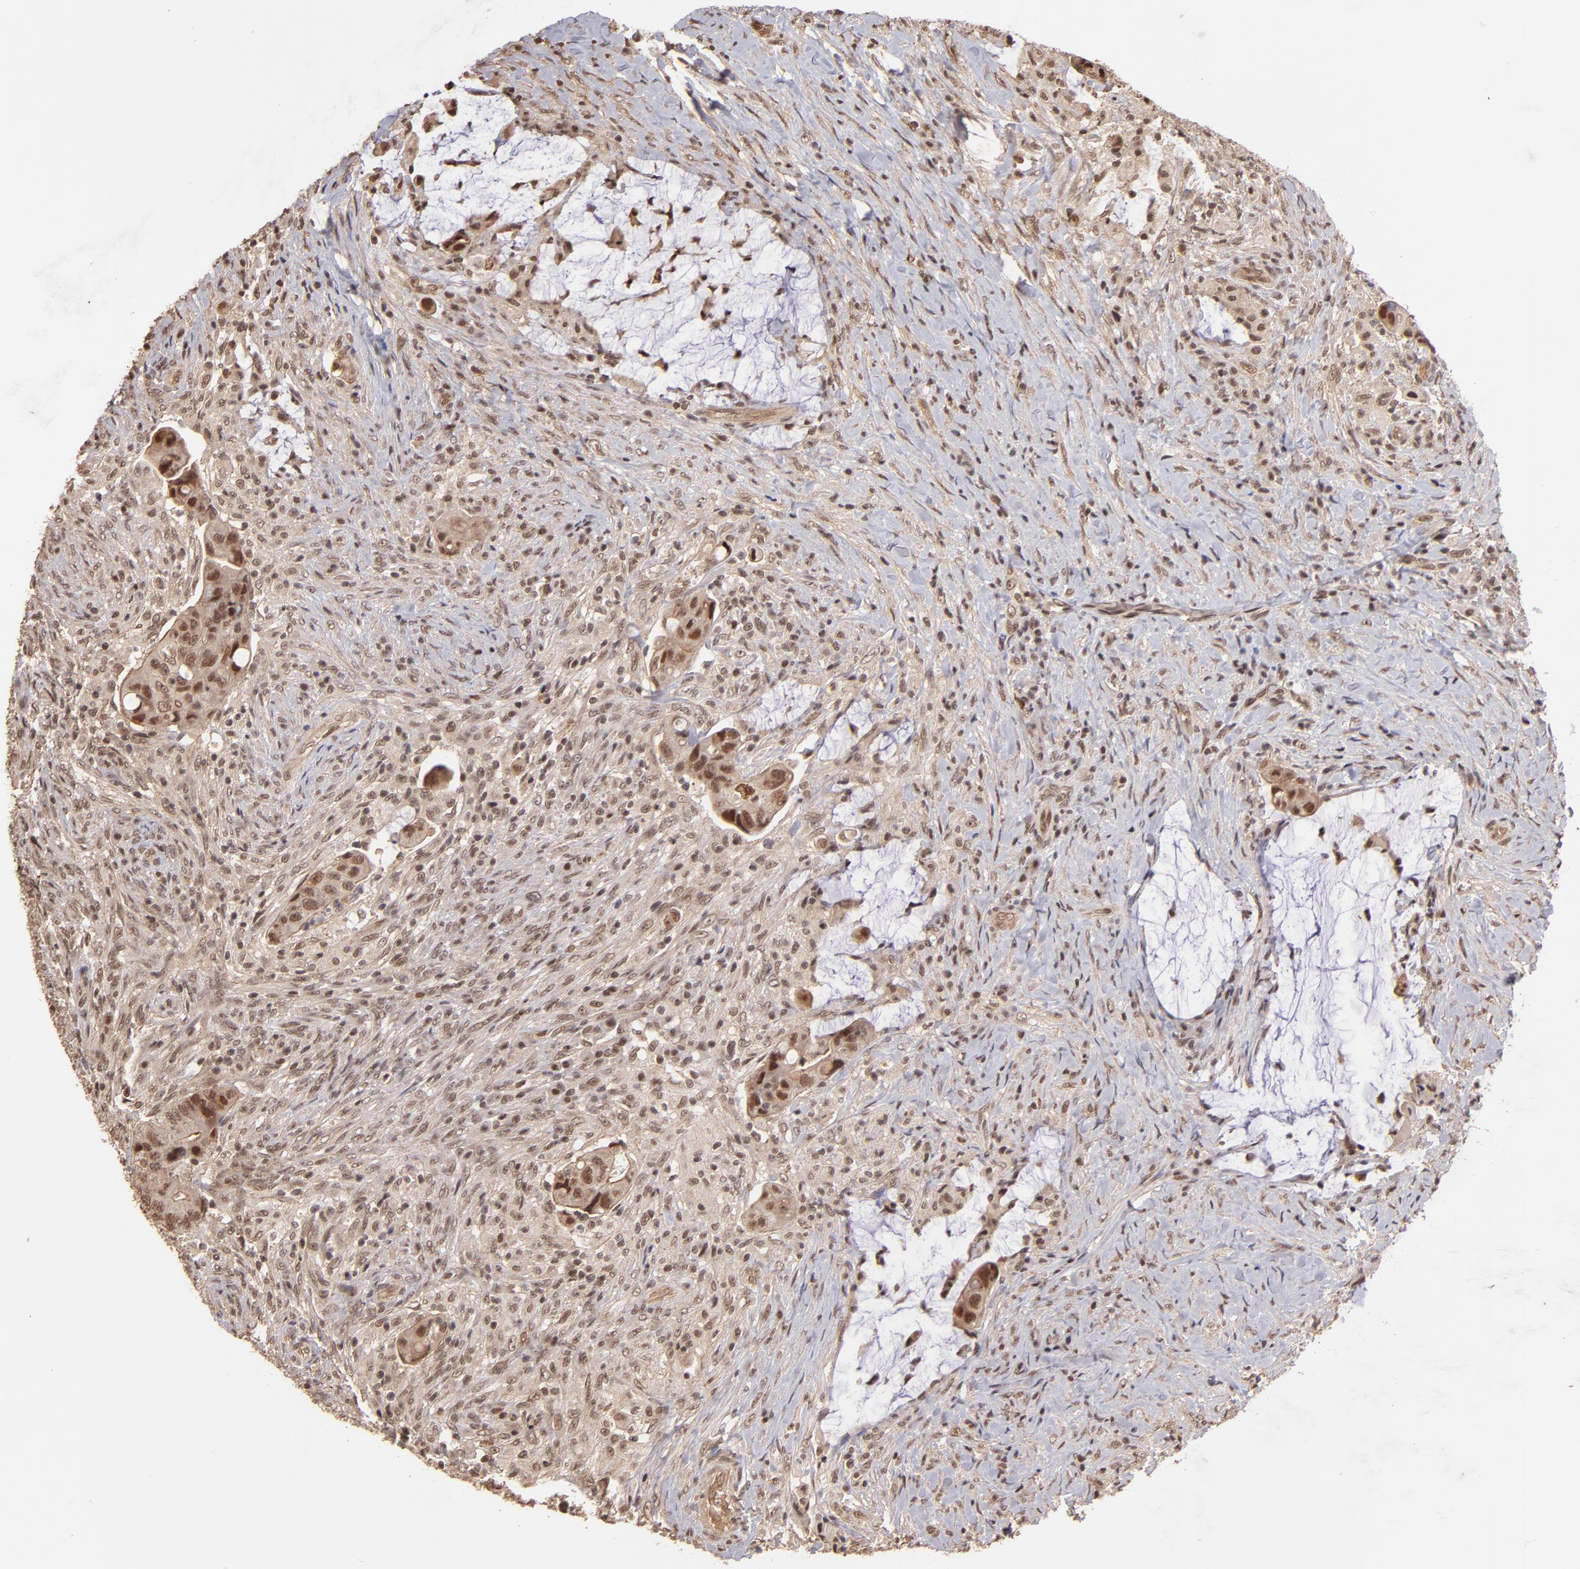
{"staining": {"intensity": "moderate", "quantity": ">75%", "location": "cytoplasmic/membranous,nuclear"}, "tissue": "colorectal cancer", "cell_type": "Tumor cells", "image_type": "cancer", "snomed": [{"axis": "morphology", "description": "Adenocarcinoma, NOS"}, {"axis": "topography", "description": "Rectum"}], "caption": "DAB immunohistochemical staining of adenocarcinoma (colorectal) exhibits moderate cytoplasmic/membranous and nuclear protein staining in about >75% of tumor cells.", "gene": "TERF2", "patient": {"sex": "female", "age": 71}}